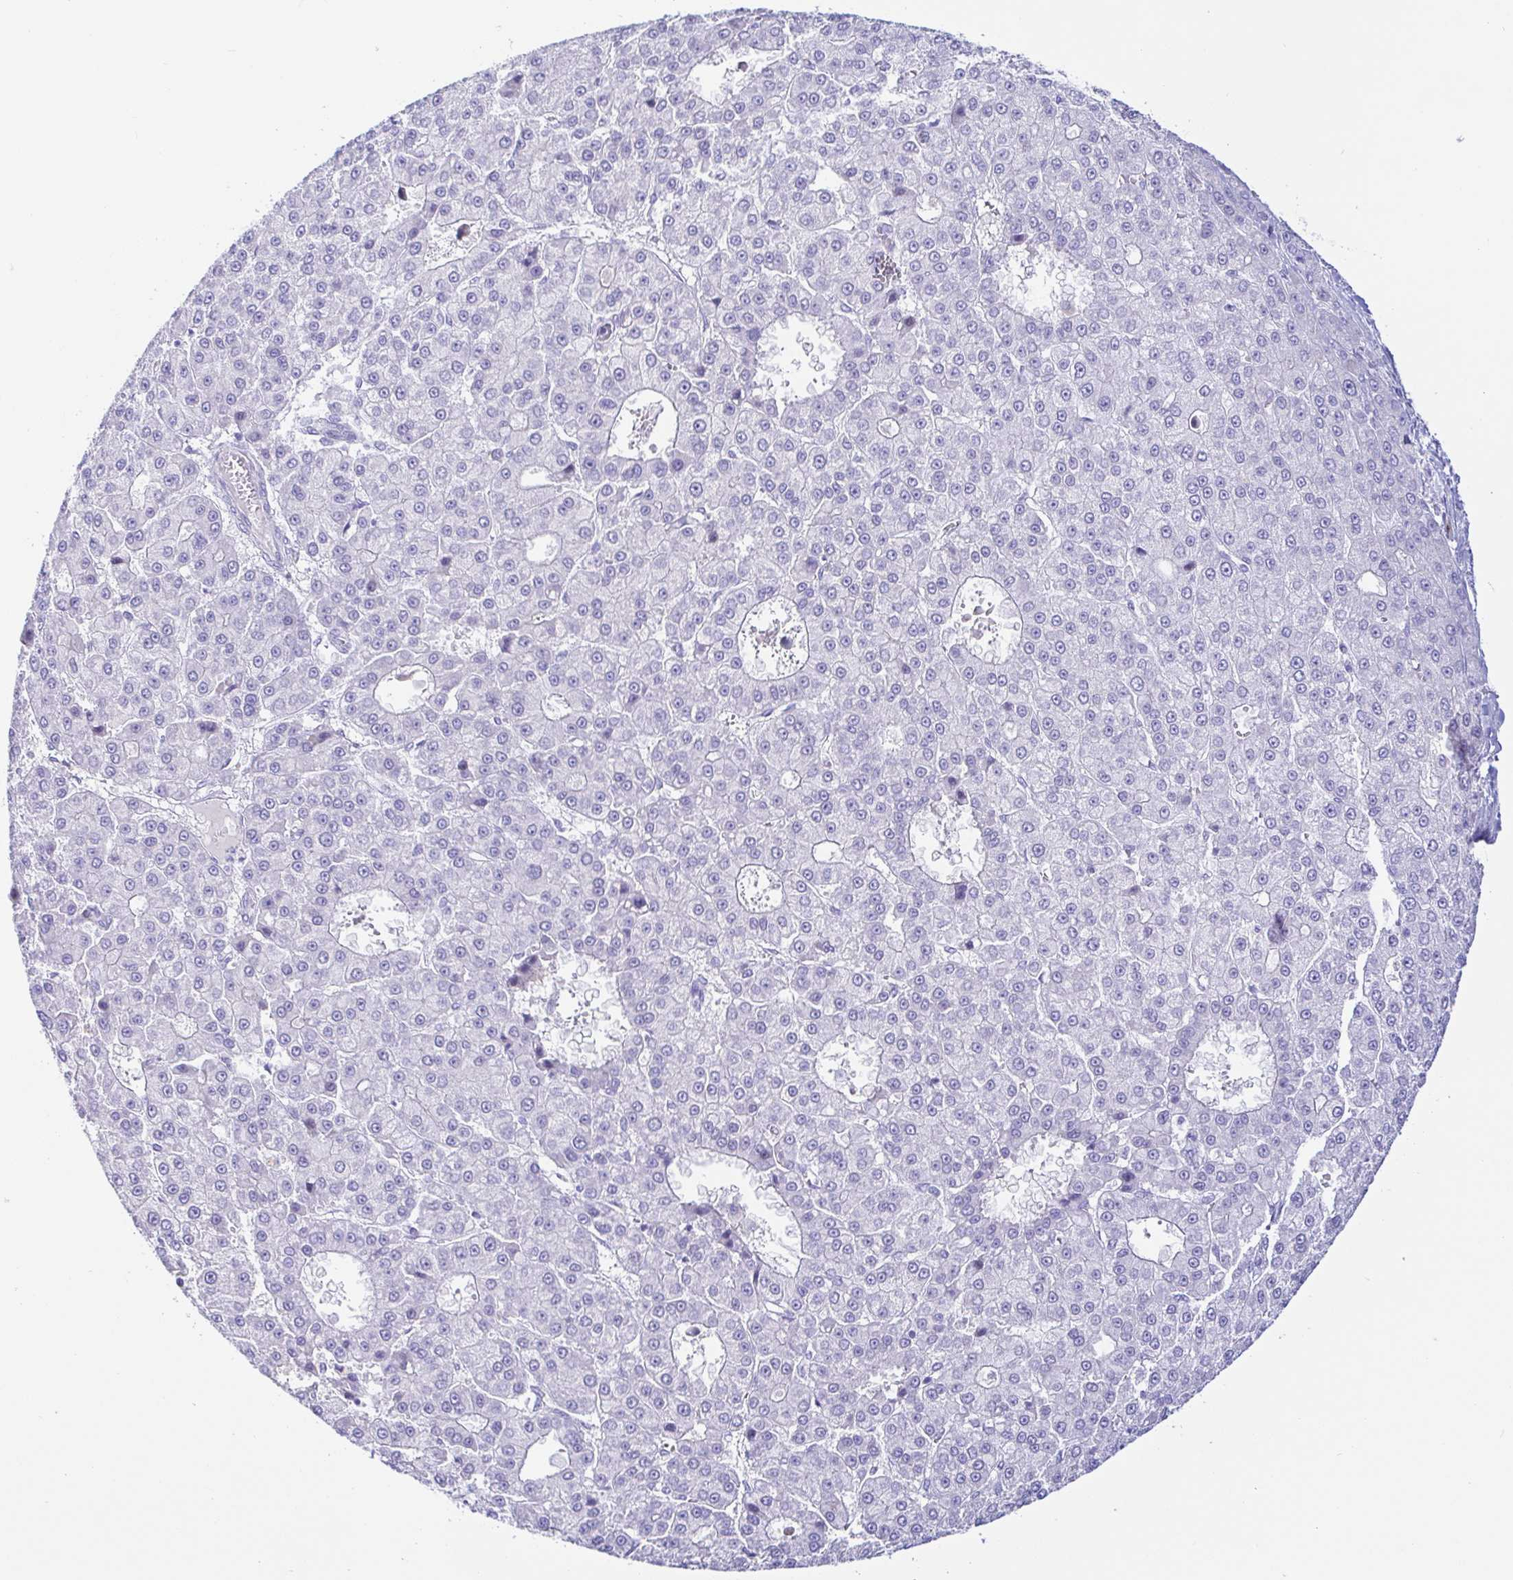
{"staining": {"intensity": "negative", "quantity": "none", "location": "none"}, "tissue": "liver cancer", "cell_type": "Tumor cells", "image_type": "cancer", "snomed": [{"axis": "morphology", "description": "Carcinoma, Hepatocellular, NOS"}, {"axis": "topography", "description": "Liver"}], "caption": "Tumor cells show no significant protein expression in liver cancer (hepatocellular carcinoma).", "gene": "PINLYP", "patient": {"sex": "male", "age": 70}}